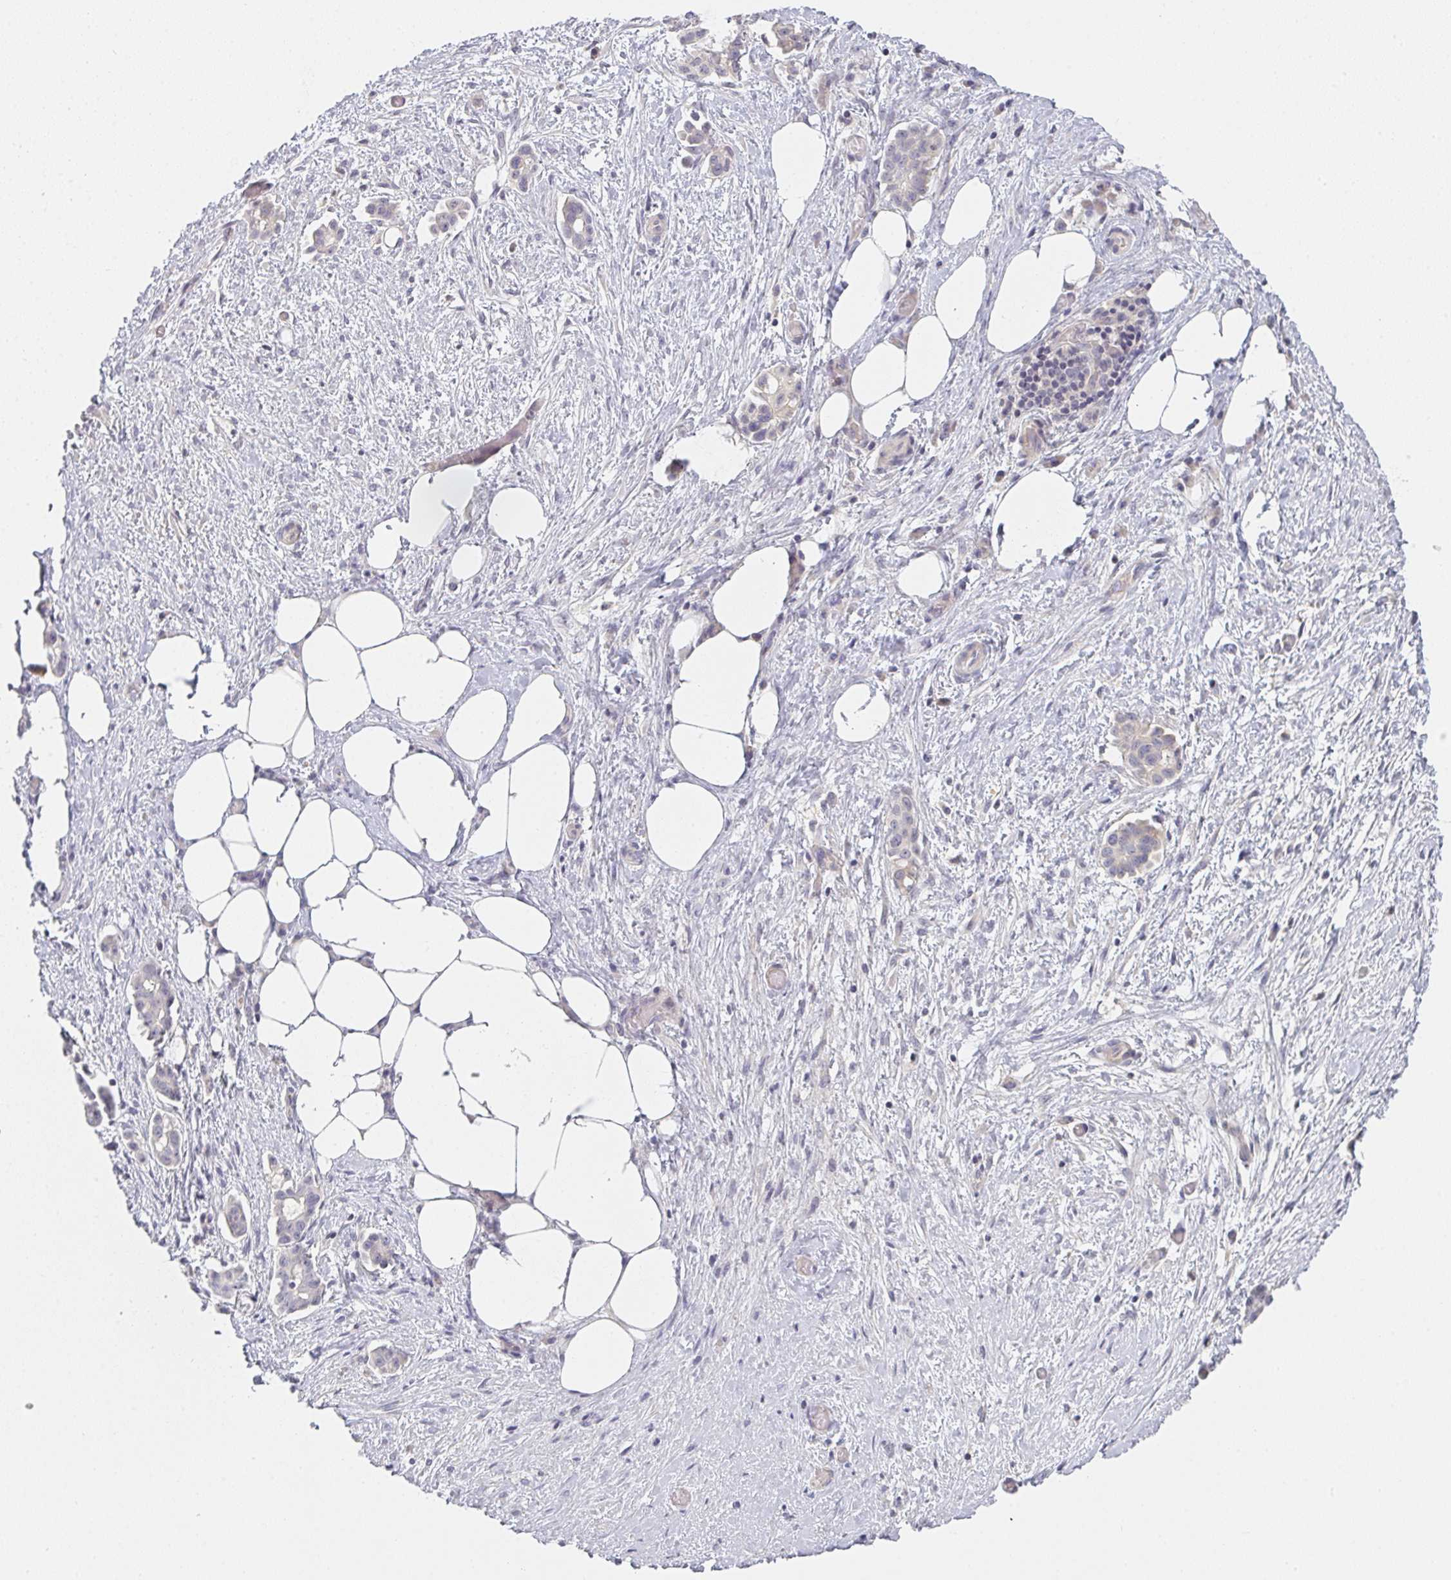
{"staining": {"intensity": "negative", "quantity": "none", "location": "none"}, "tissue": "ovarian cancer", "cell_type": "Tumor cells", "image_type": "cancer", "snomed": [{"axis": "morphology", "description": "Cystadenocarcinoma, serous, NOS"}, {"axis": "topography", "description": "Ovary"}], "caption": "Tumor cells show no significant protein positivity in ovarian serous cystadenocarcinoma.", "gene": "GSDMB", "patient": {"sex": "female", "age": 50}}